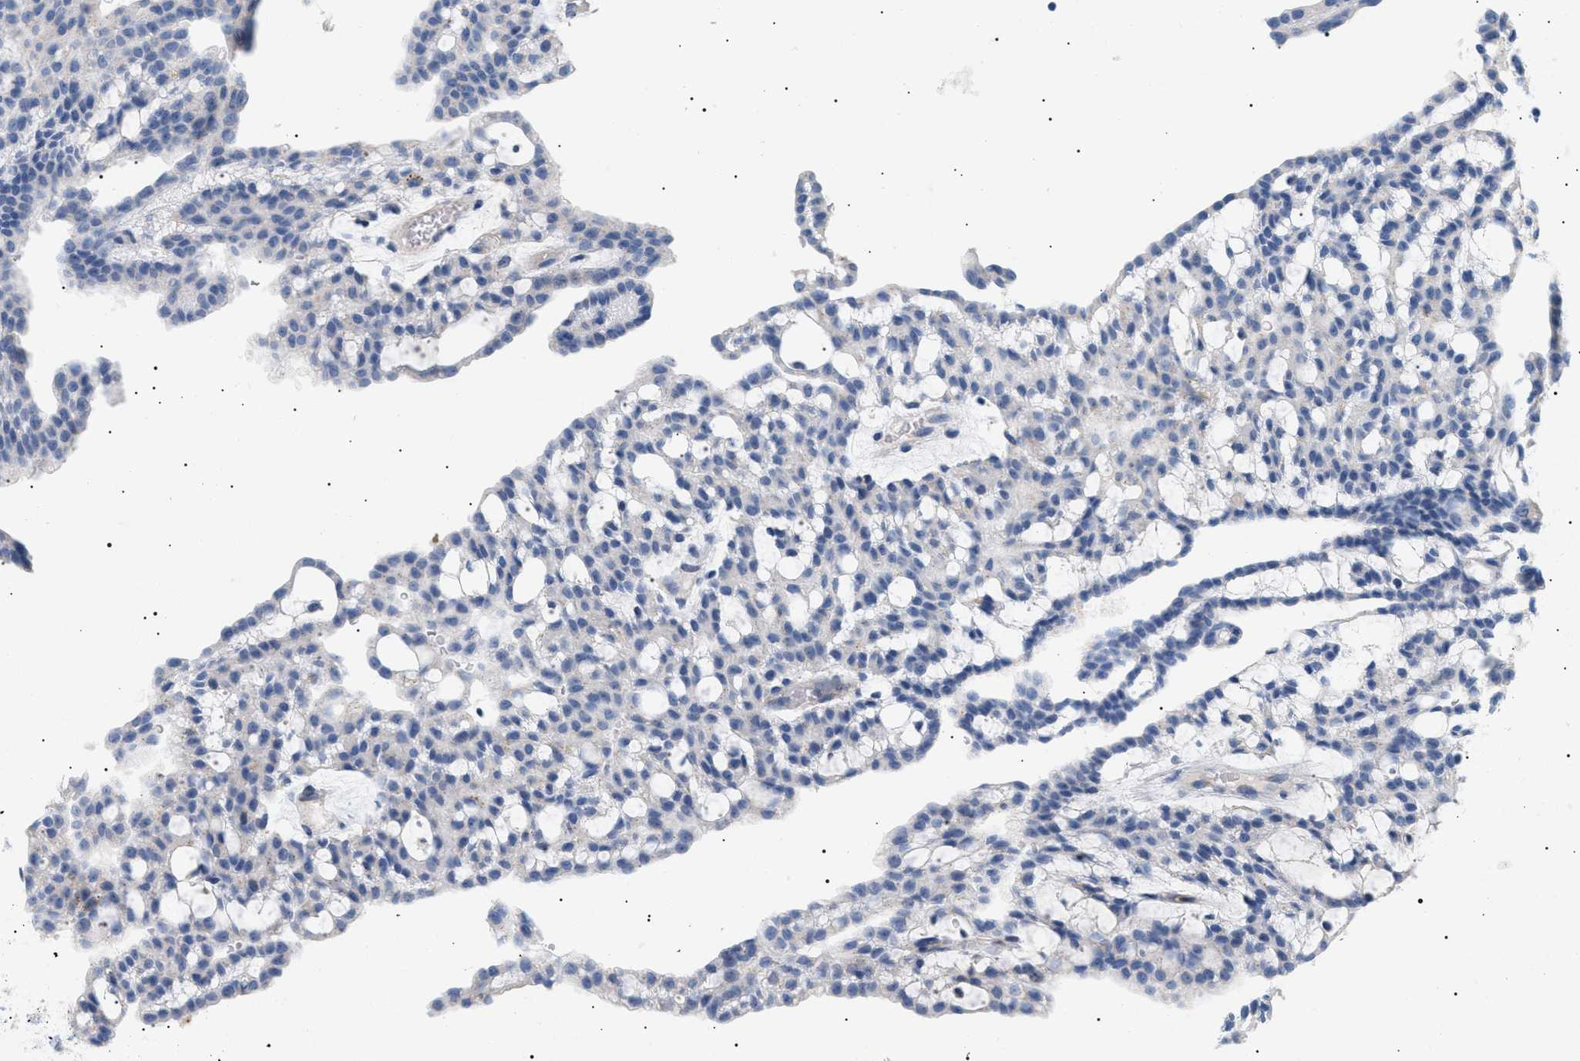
{"staining": {"intensity": "negative", "quantity": "none", "location": "none"}, "tissue": "renal cancer", "cell_type": "Tumor cells", "image_type": "cancer", "snomed": [{"axis": "morphology", "description": "Adenocarcinoma, NOS"}, {"axis": "topography", "description": "Kidney"}], "caption": "An IHC histopathology image of renal cancer is shown. There is no staining in tumor cells of renal cancer.", "gene": "ADCY10", "patient": {"sex": "male", "age": 63}}